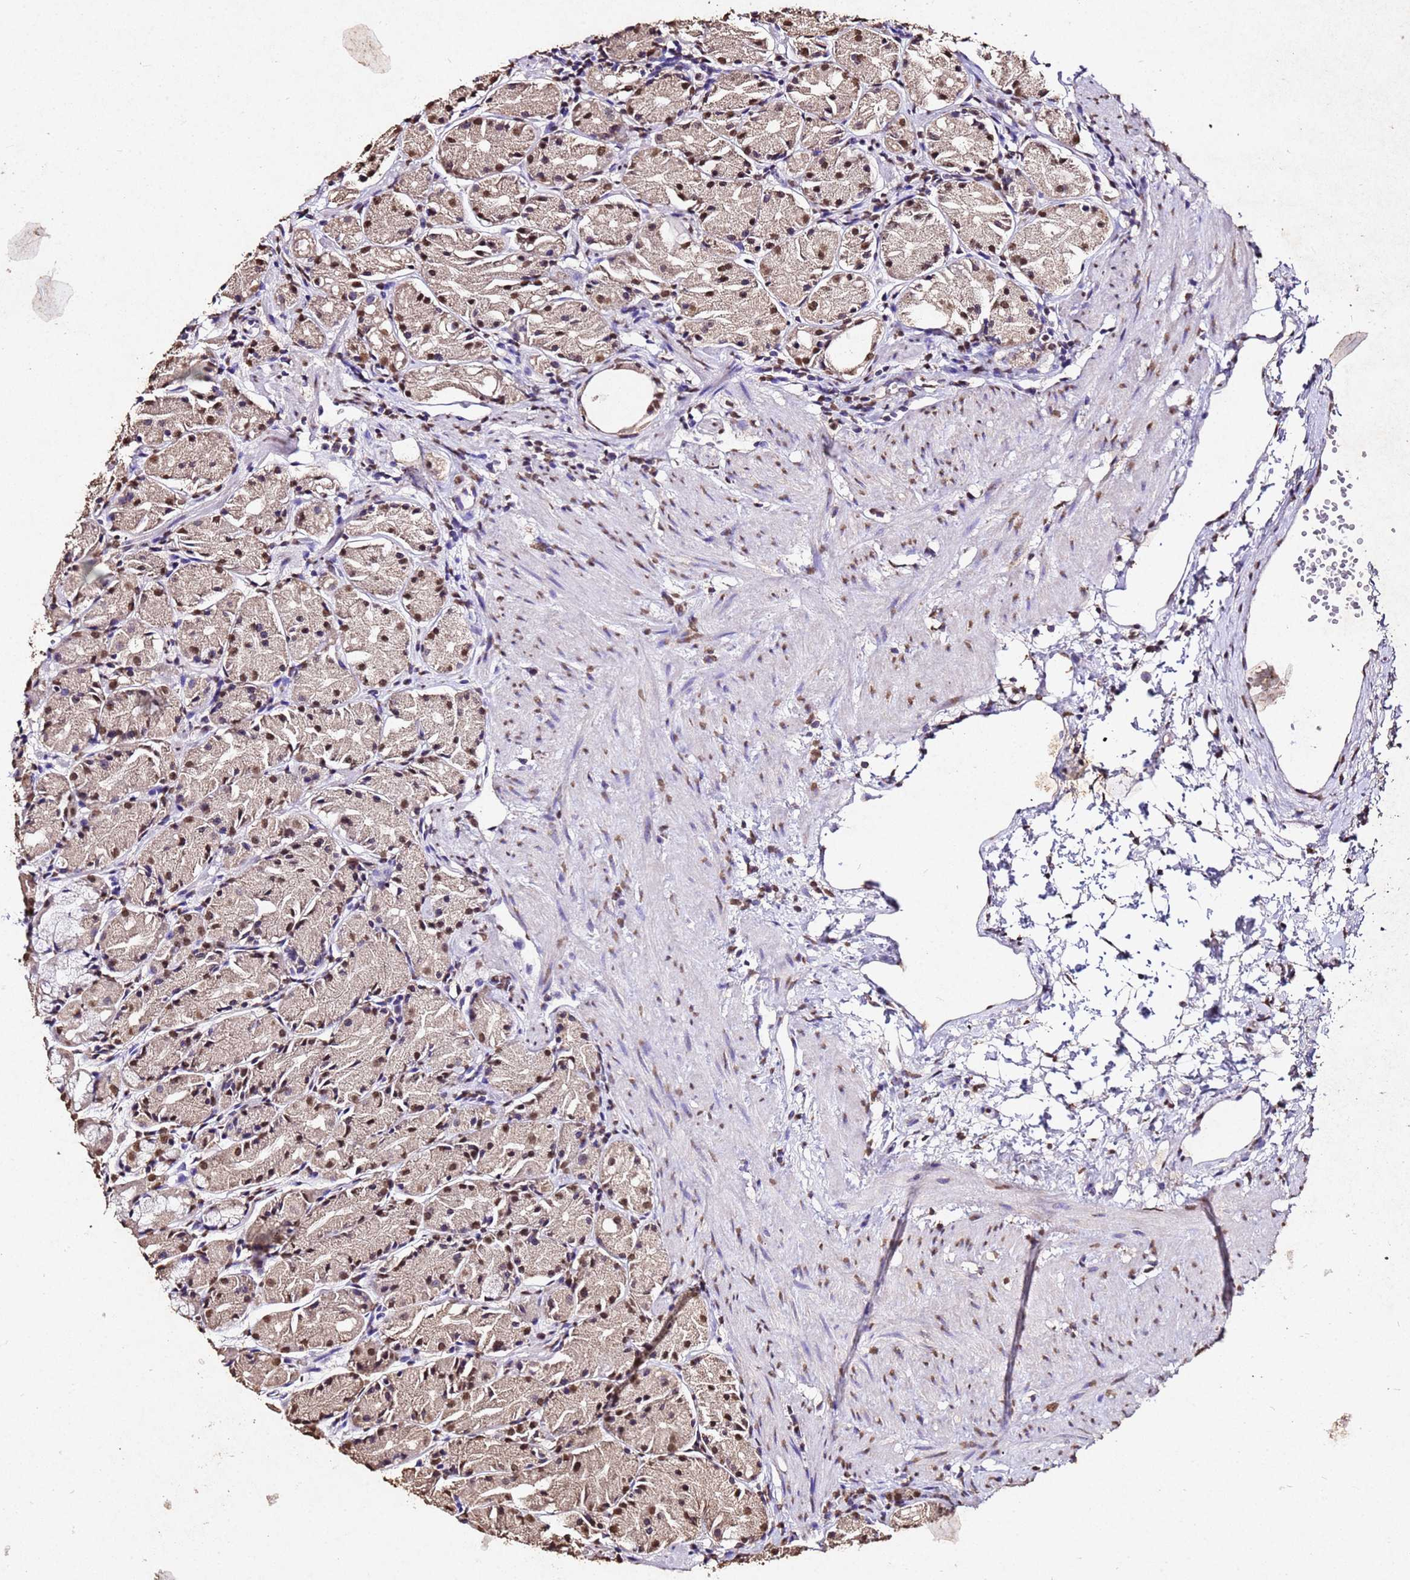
{"staining": {"intensity": "moderate", "quantity": ">75%", "location": "nuclear"}, "tissue": "stomach", "cell_type": "Glandular cells", "image_type": "normal", "snomed": [{"axis": "morphology", "description": "Normal tissue, NOS"}, {"axis": "topography", "description": "Stomach, upper"}], "caption": "Protein analysis of normal stomach demonstrates moderate nuclear expression in about >75% of glandular cells.", "gene": "MYOCD", "patient": {"sex": "male", "age": 47}}